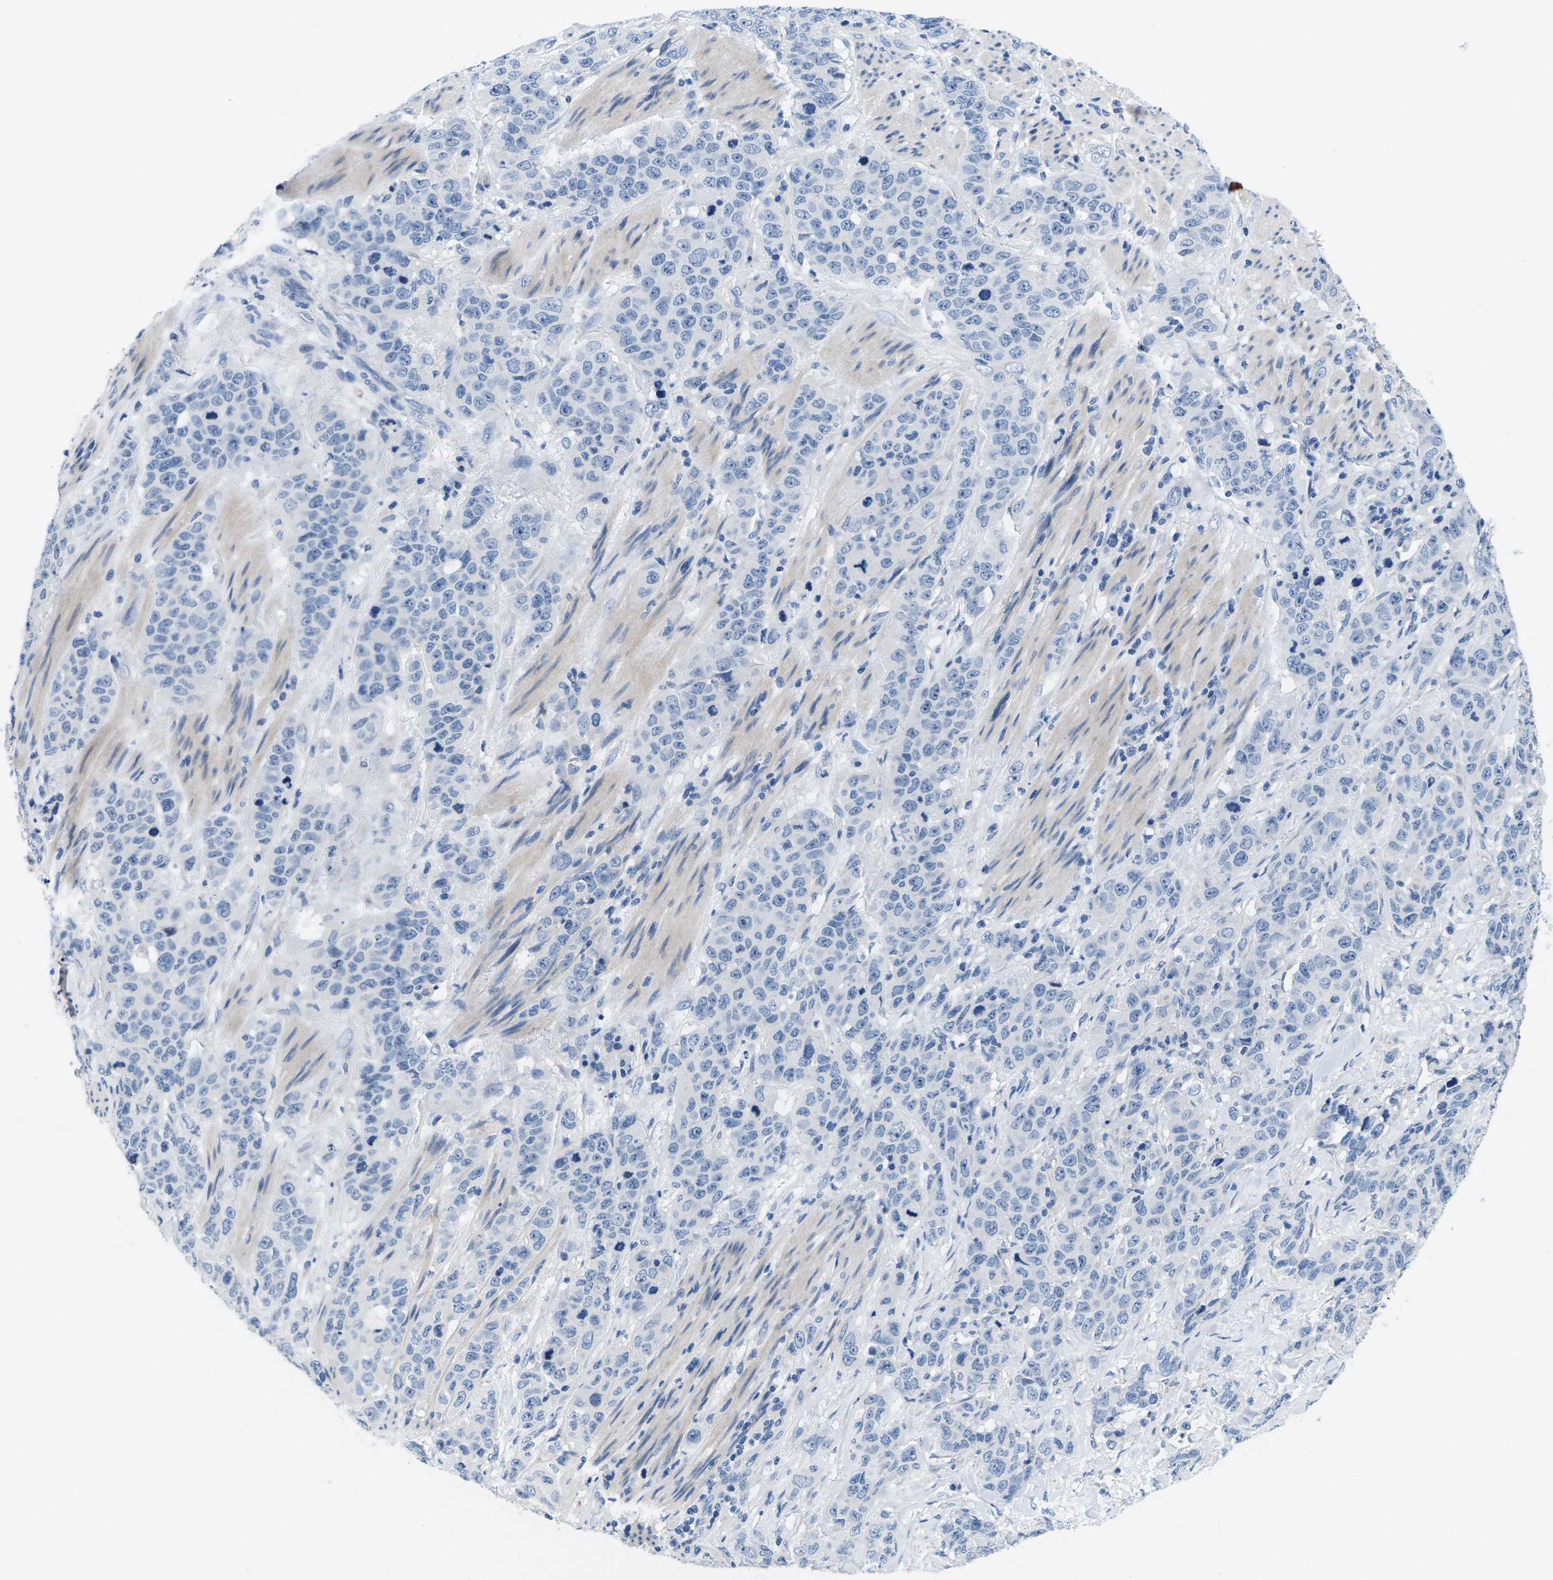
{"staining": {"intensity": "negative", "quantity": "none", "location": "none"}, "tissue": "stomach cancer", "cell_type": "Tumor cells", "image_type": "cancer", "snomed": [{"axis": "morphology", "description": "Adenocarcinoma, NOS"}, {"axis": "topography", "description": "Stomach"}], "caption": "Tumor cells show no significant expression in stomach cancer (adenocarcinoma).", "gene": "TSPAN2", "patient": {"sex": "male", "age": 48}}